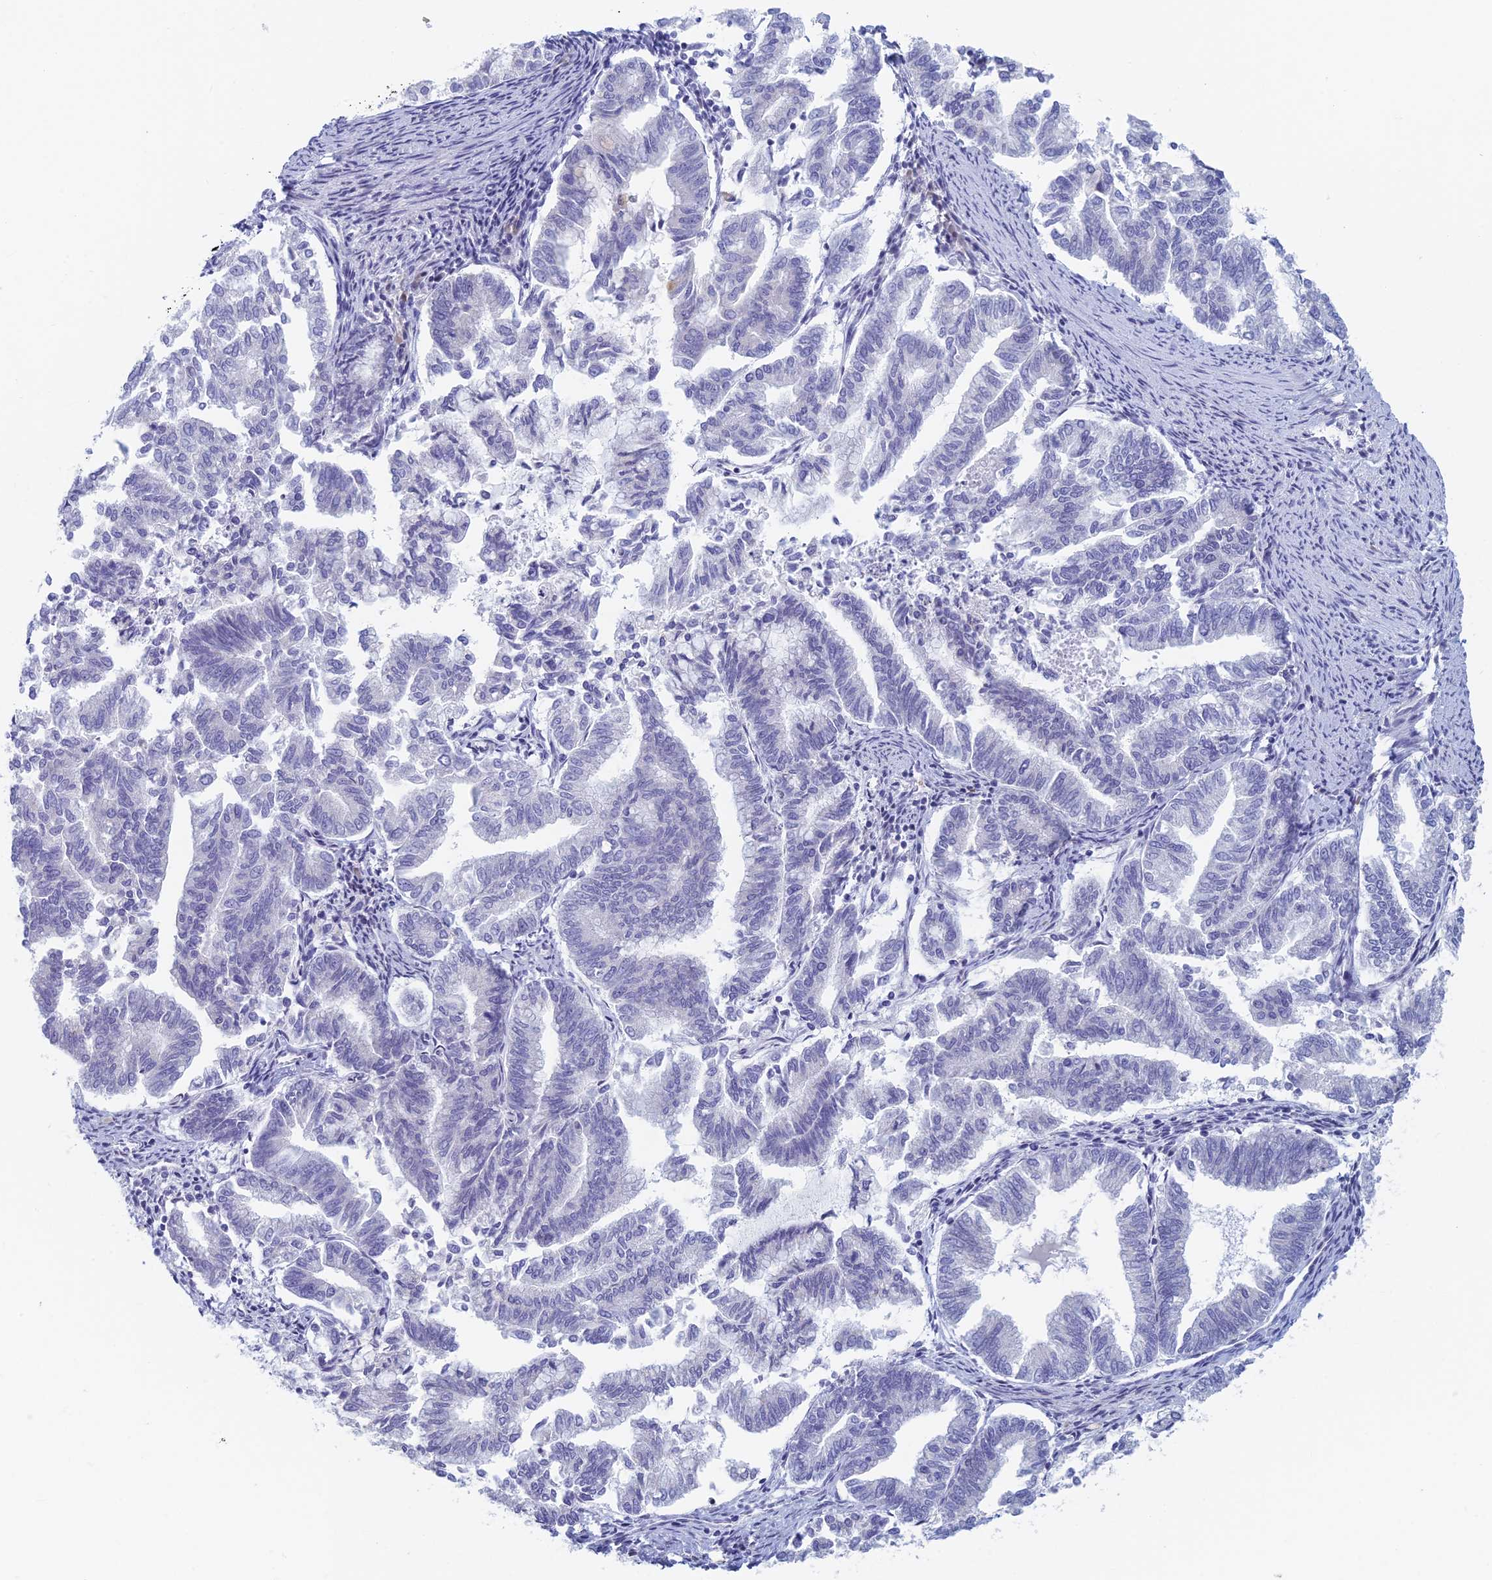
{"staining": {"intensity": "negative", "quantity": "none", "location": "none"}, "tissue": "endometrial cancer", "cell_type": "Tumor cells", "image_type": "cancer", "snomed": [{"axis": "morphology", "description": "Adenocarcinoma, NOS"}, {"axis": "topography", "description": "Endometrium"}], "caption": "An immunohistochemistry photomicrograph of endometrial adenocarcinoma is shown. There is no staining in tumor cells of endometrial adenocarcinoma. (Stains: DAB (3,3'-diaminobenzidine) immunohistochemistry (IHC) with hematoxylin counter stain, Microscopy: brightfield microscopy at high magnification).", "gene": "PPP1R26", "patient": {"sex": "female", "age": 79}}